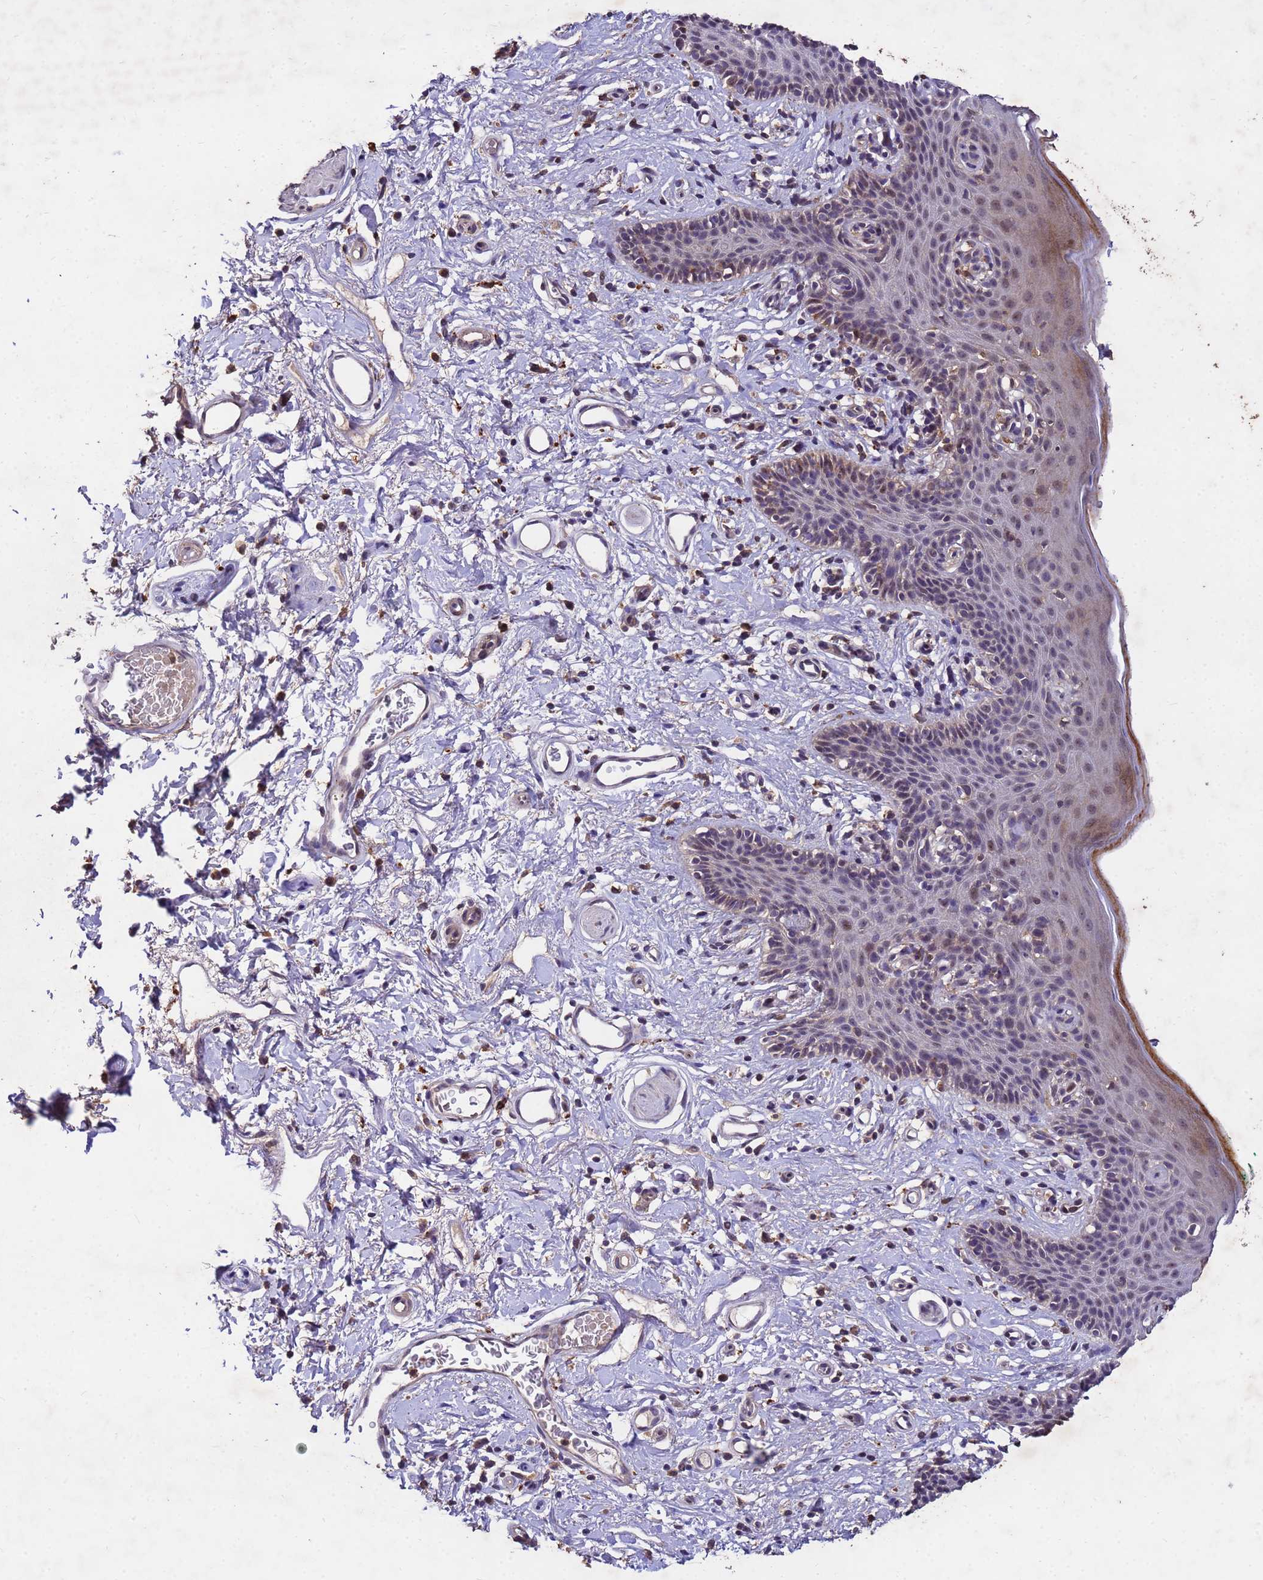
{"staining": {"intensity": "moderate", "quantity": "<25%", "location": "cytoplasmic/membranous,nuclear"}, "tissue": "skin", "cell_type": "Epidermal cells", "image_type": "normal", "snomed": [{"axis": "morphology", "description": "Normal tissue, NOS"}, {"axis": "topography", "description": "Vulva"}], "caption": "Brown immunohistochemical staining in benign human skin shows moderate cytoplasmic/membranous,nuclear expression in about <25% of epidermal cells. (DAB (3,3'-diaminobenzidine) IHC with brightfield microscopy, high magnification).", "gene": "TOR4A", "patient": {"sex": "female", "age": 66}}